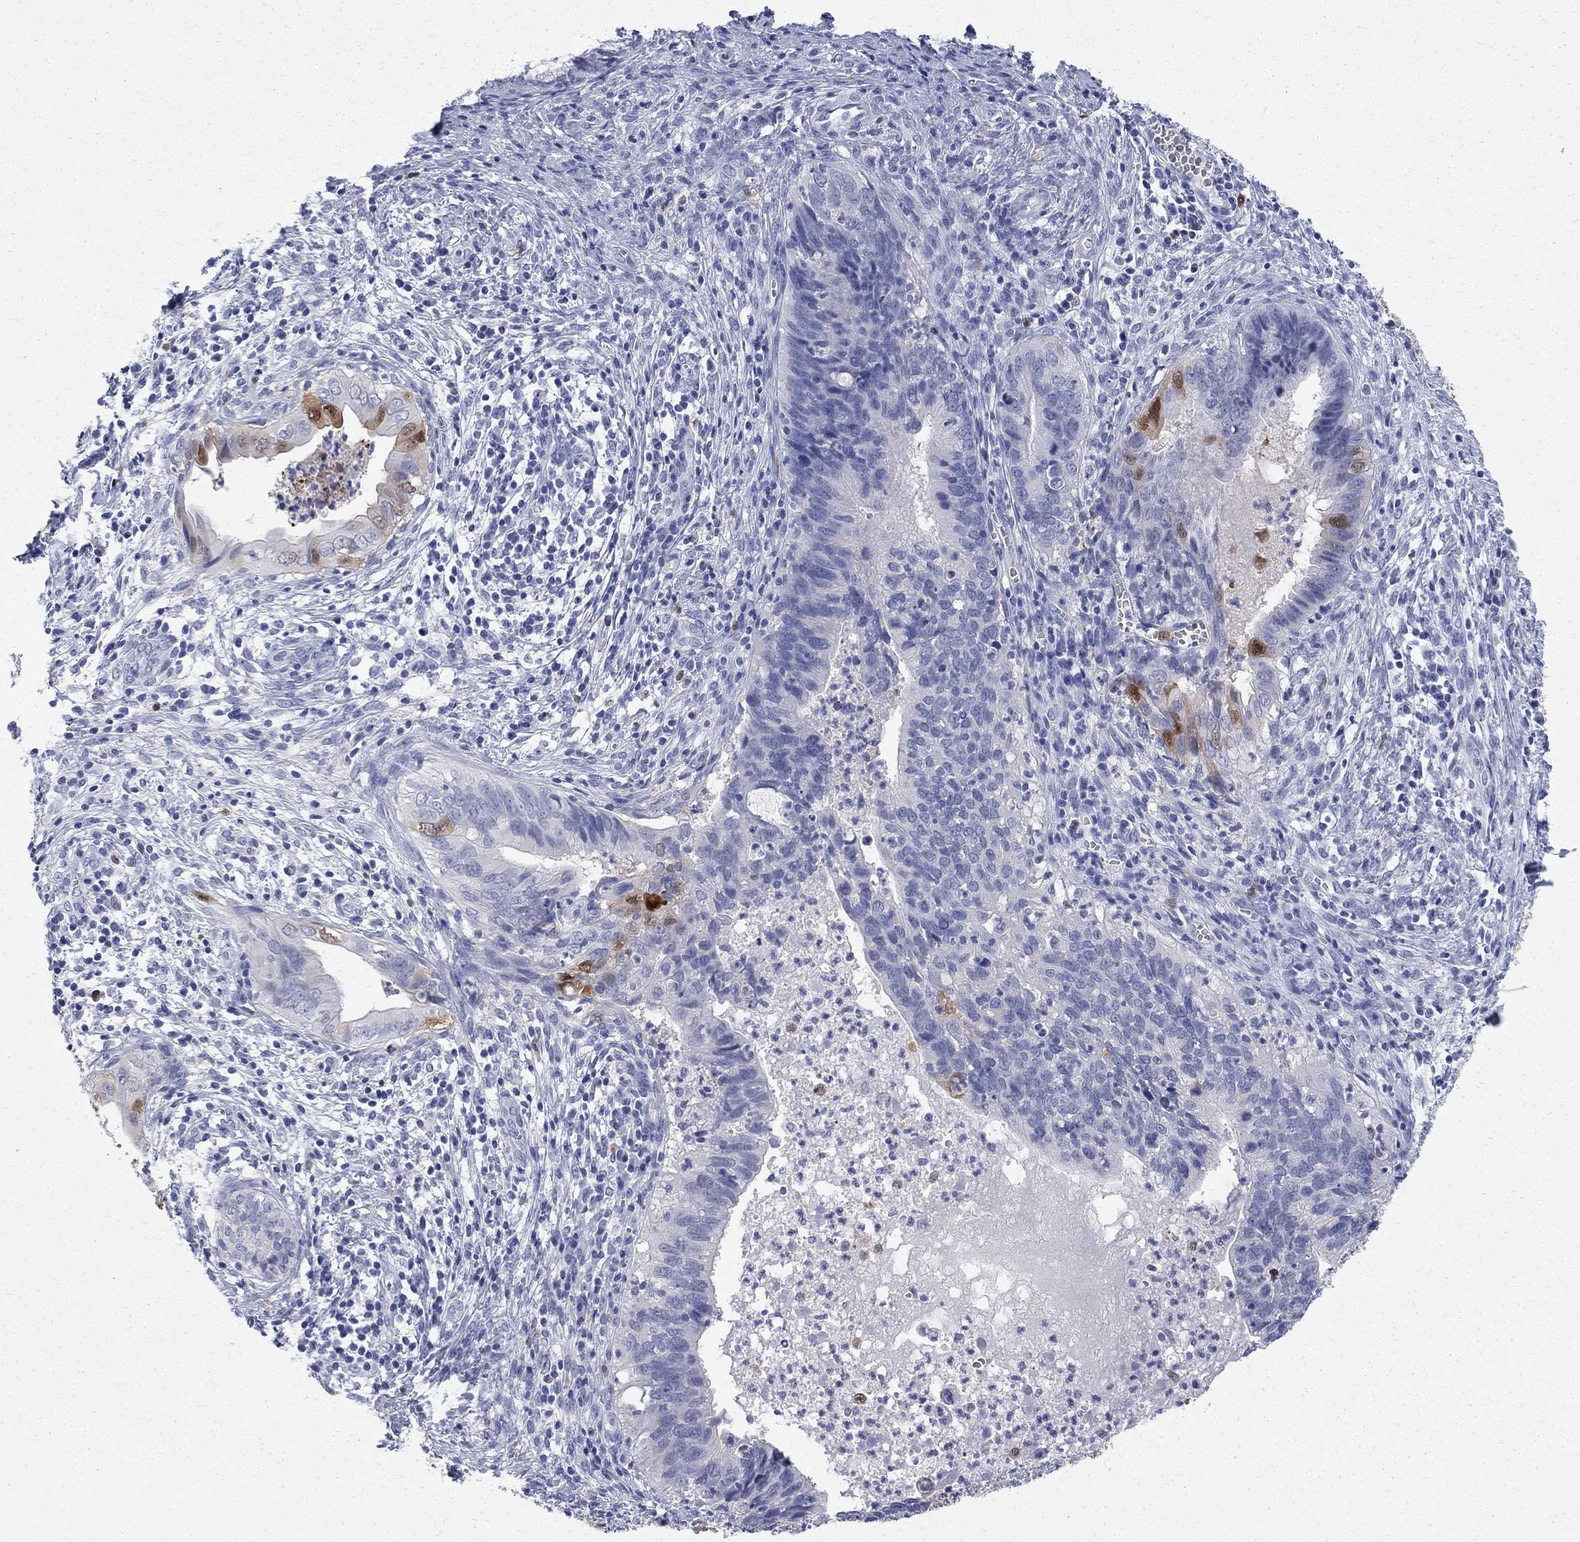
{"staining": {"intensity": "moderate", "quantity": "<25%", "location": "cytoplasmic/membranous,nuclear"}, "tissue": "cervical cancer", "cell_type": "Tumor cells", "image_type": "cancer", "snomed": [{"axis": "morphology", "description": "Adenocarcinoma, NOS"}, {"axis": "topography", "description": "Cervix"}], "caption": "High-power microscopy captured an IHC image of cervical adenocarcinoma, revealing moderate cytoplasmic/membranous and nuclear expression in approximately <25% of tumor cells.", "gene": "SERPINB2", "patient": {"sex": "female", "age": 42}}